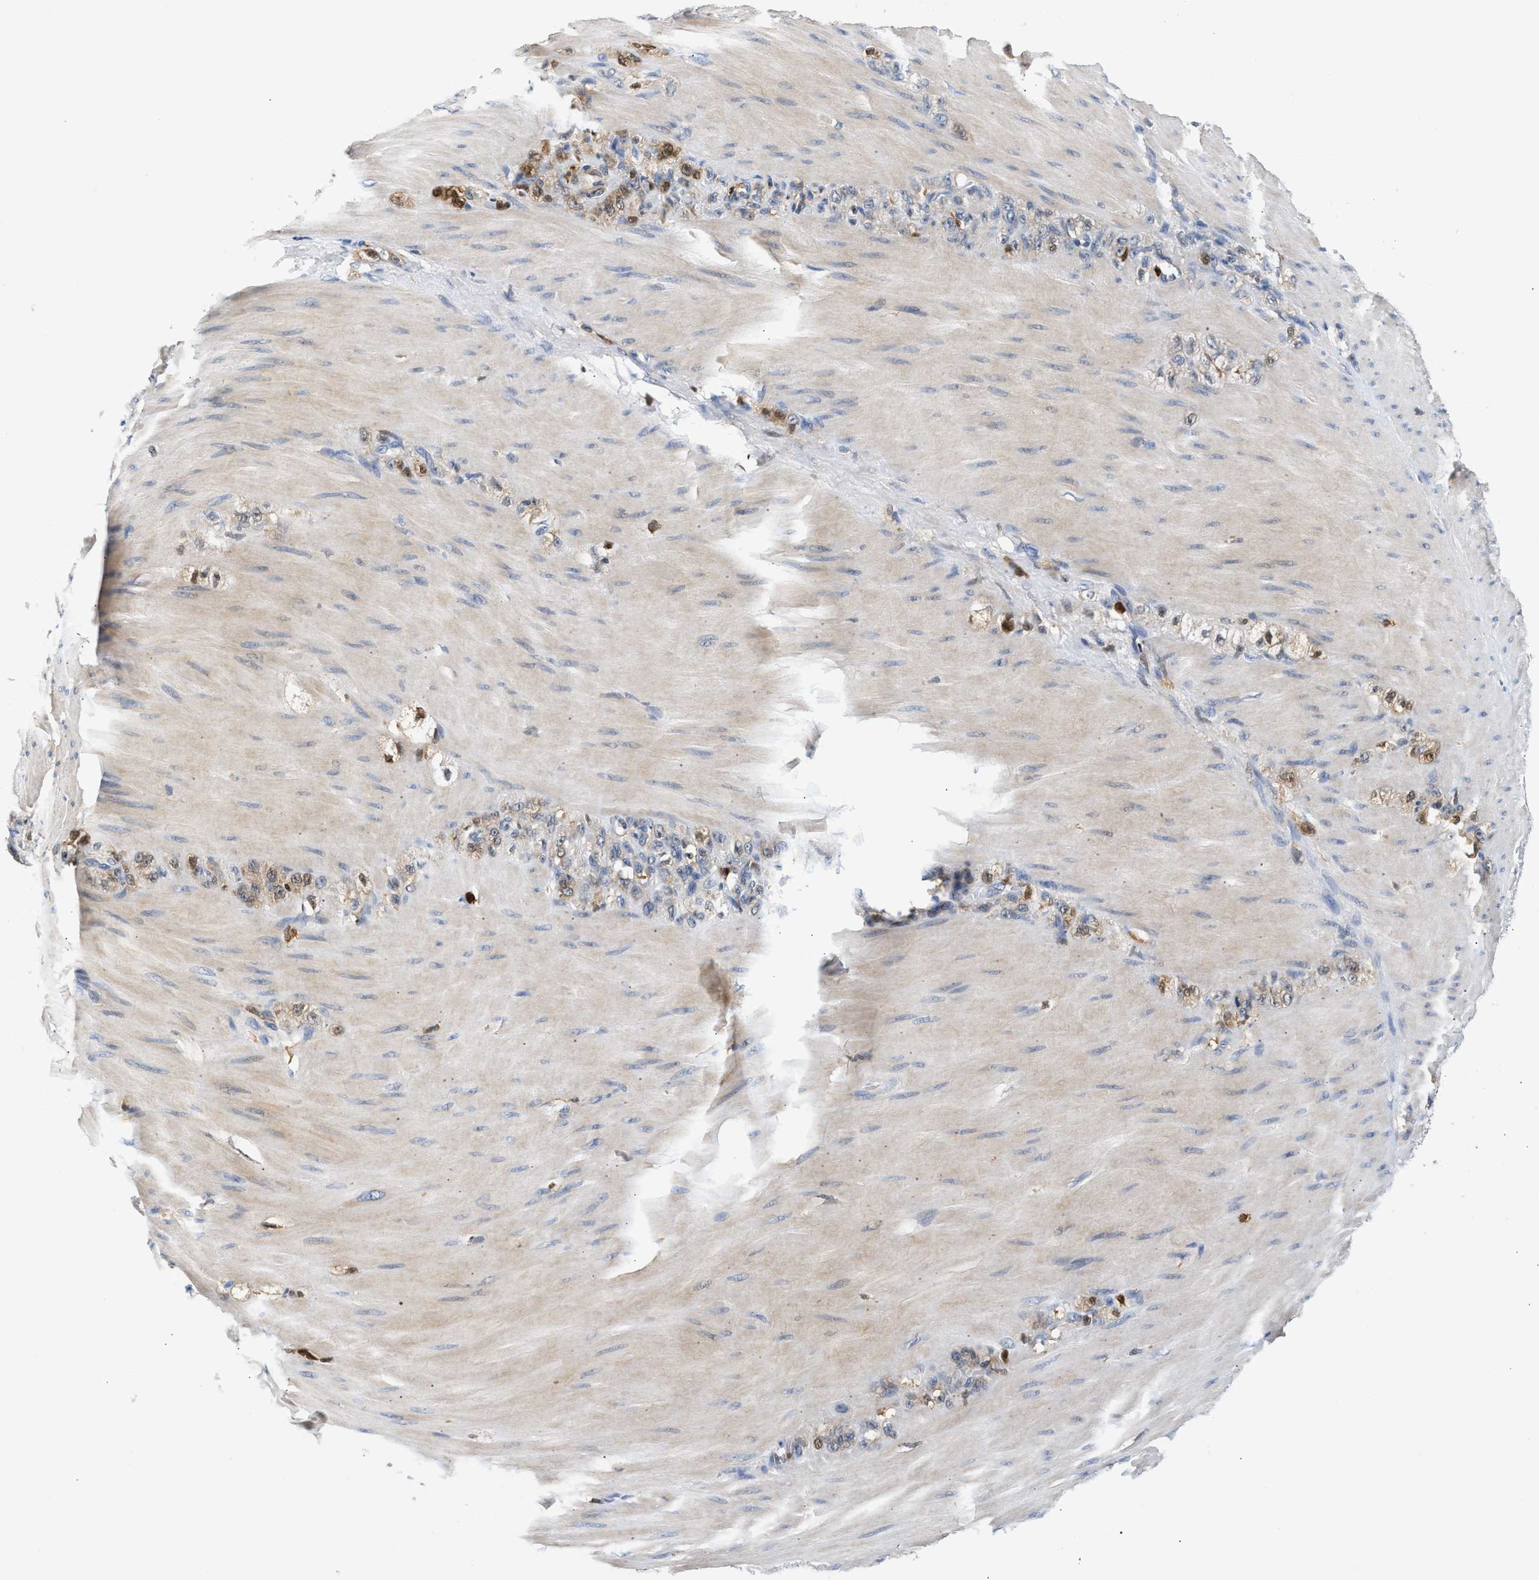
{"staining": {"intensity": "moderate", "quantity": ">75%", "location": "cytoplasmic/membranous"}, "tissue": "stomach cancer", "cell_type": "Tumor cells", "image_type": "cancer", "snomed": [{"axis": "morphology", "description": "Normal tissue, NOS"}, {"axis": "morphology", "description": "Adenocarcinoma, NOS"}, {"axis": "topography", "description": "Stomach"}], "caption": "High-magnification brightfield microscopy of stomach cancer stained with DAB (3,3'-diaminobenzidine) (brown) and counterstained with hematoxylin (blue). tumor cells exhibit moderate cytoplasmic/membranous expression is identified in approximately>75% of cells.", "gene": "SLIT2", "patient": {"sex": "male", "age": 82}}